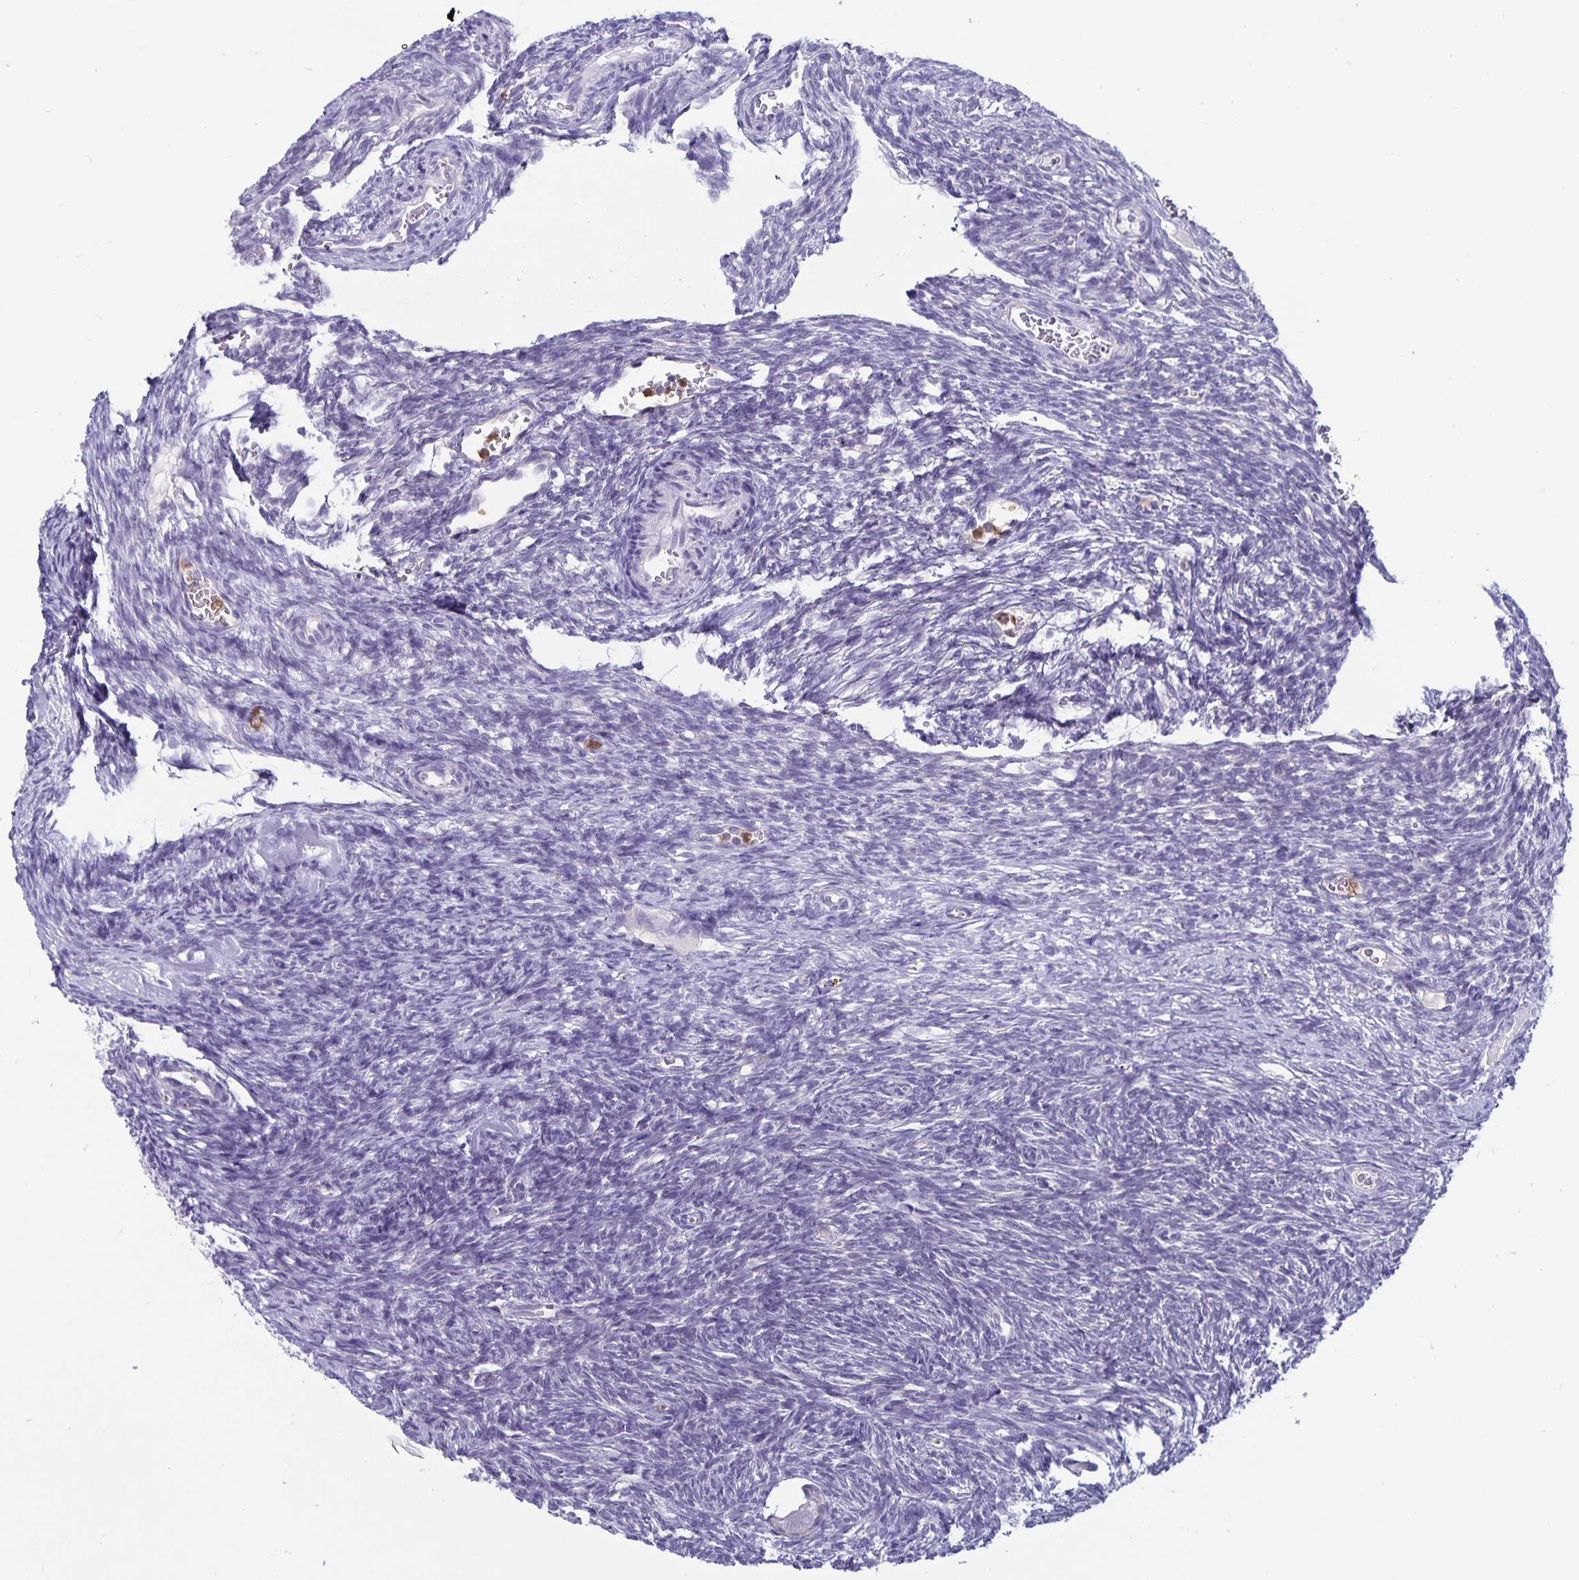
{"staining": {"intensity": "negative", "quantity": "none", "location": "none"}, "tissue": "ovary", "cell_type": "Follicle cells", "image_type": "normal", "snomed": [{"axis": "morphology", "description": "Normal tissue, NOS"}, {"axis": "topography", "description": "Ovary"}], "caption": "Immunohistochemistry histopathology image of benign human ovary stained for a protein (brown), which demonstrates no staining in follicle cells.", "gene": "PLCB3", "patient": {"sex": "female", "age": 34}}